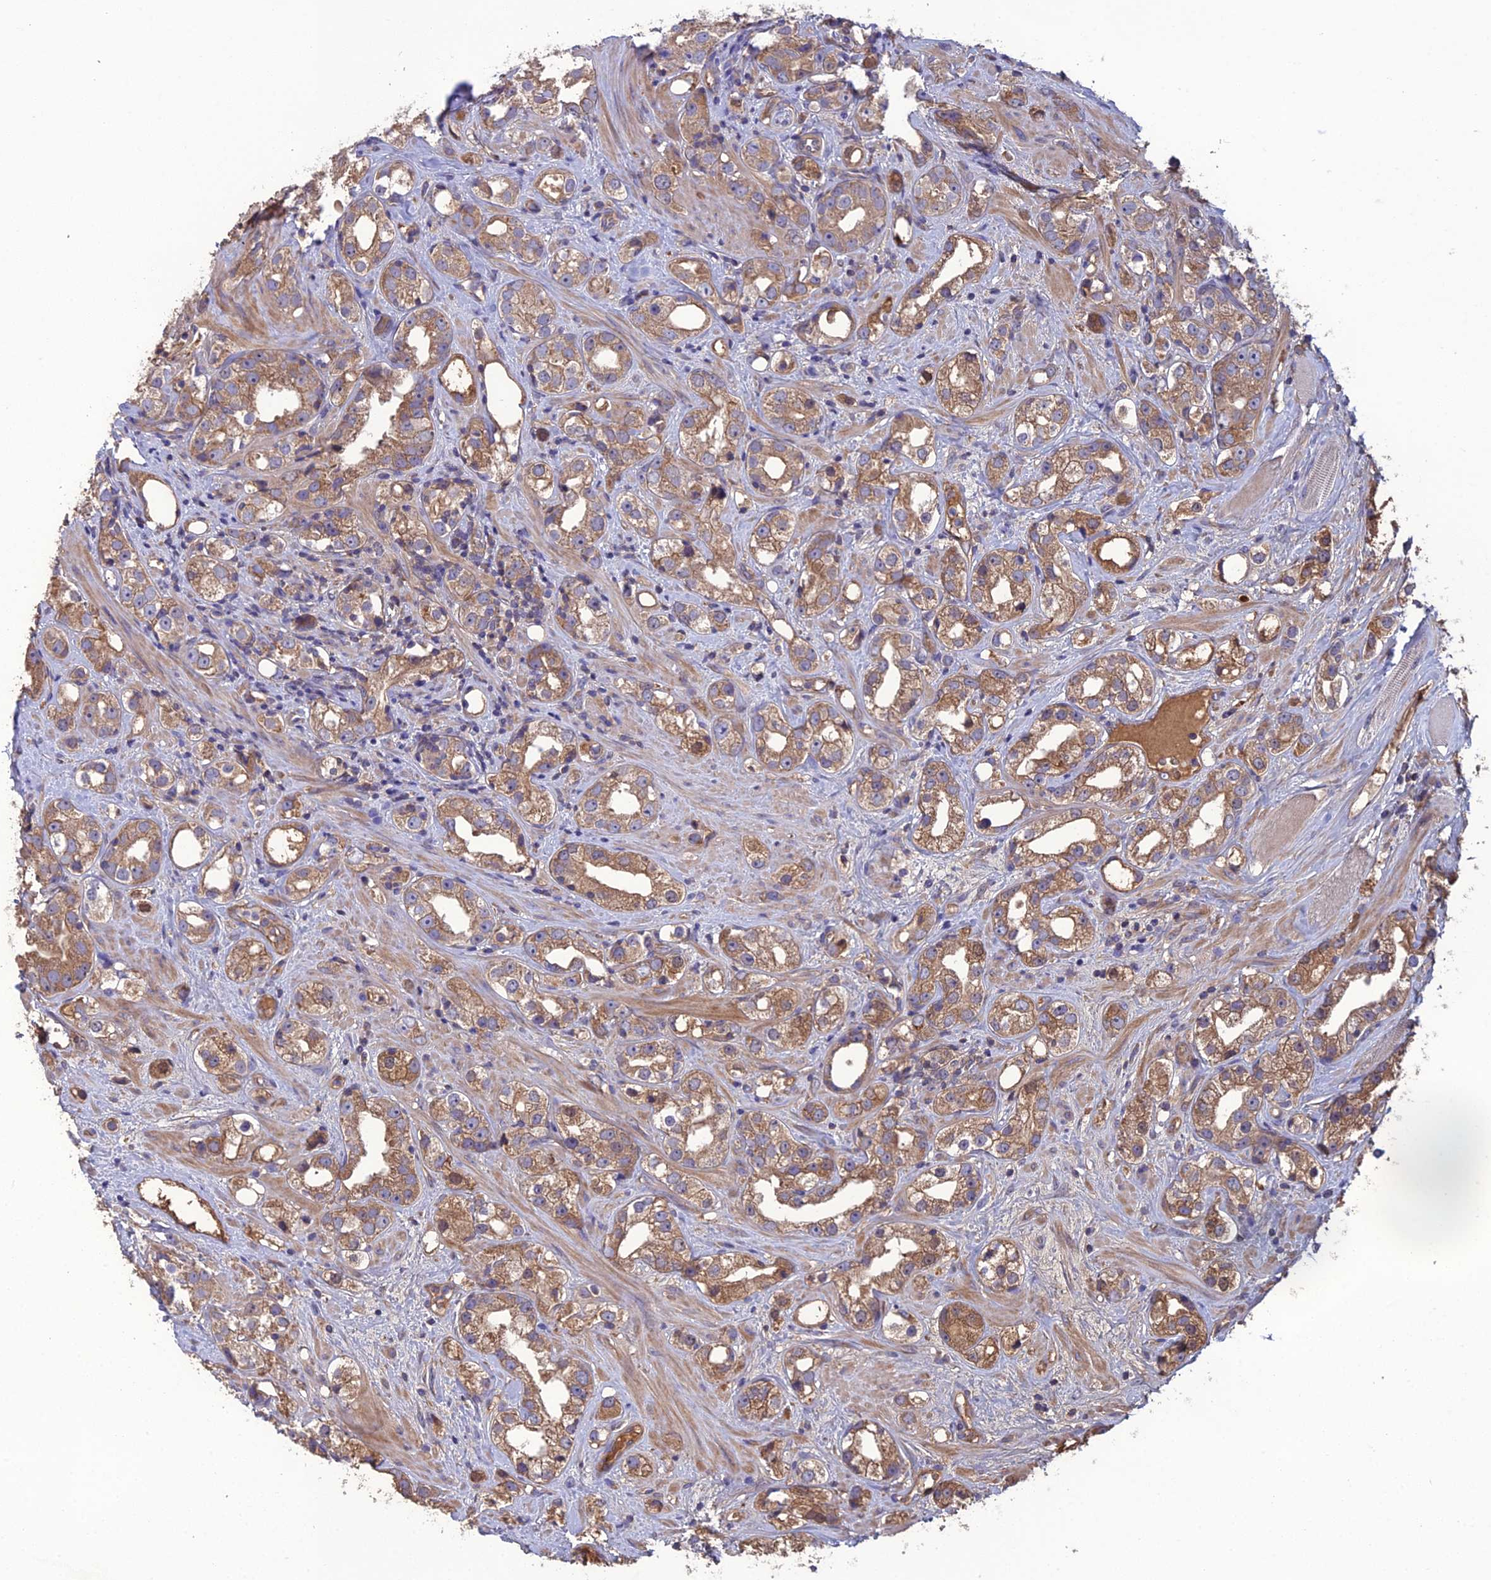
{"staining": {"intensity": "moderate", "quantity": ">75%", "location": "cytoplasmic/membranous"}, "tissue": "prostate cancer", "cell_type": "Tumor cells", "image_type": "cancer", "snomed": [{"axis": "morphology", "description": "Adenocarcinoma, NOS"}, {"axis": "topography", "description": "Prostate"}], "caption": "Tumor cells exhibit medium levels of moderate cytoplasmic/membranous staining in about >75% of cells in human adenocarcinoma (prostate).", "gene": "GALR2", "patient": {"sex": "male", "age": 79}}